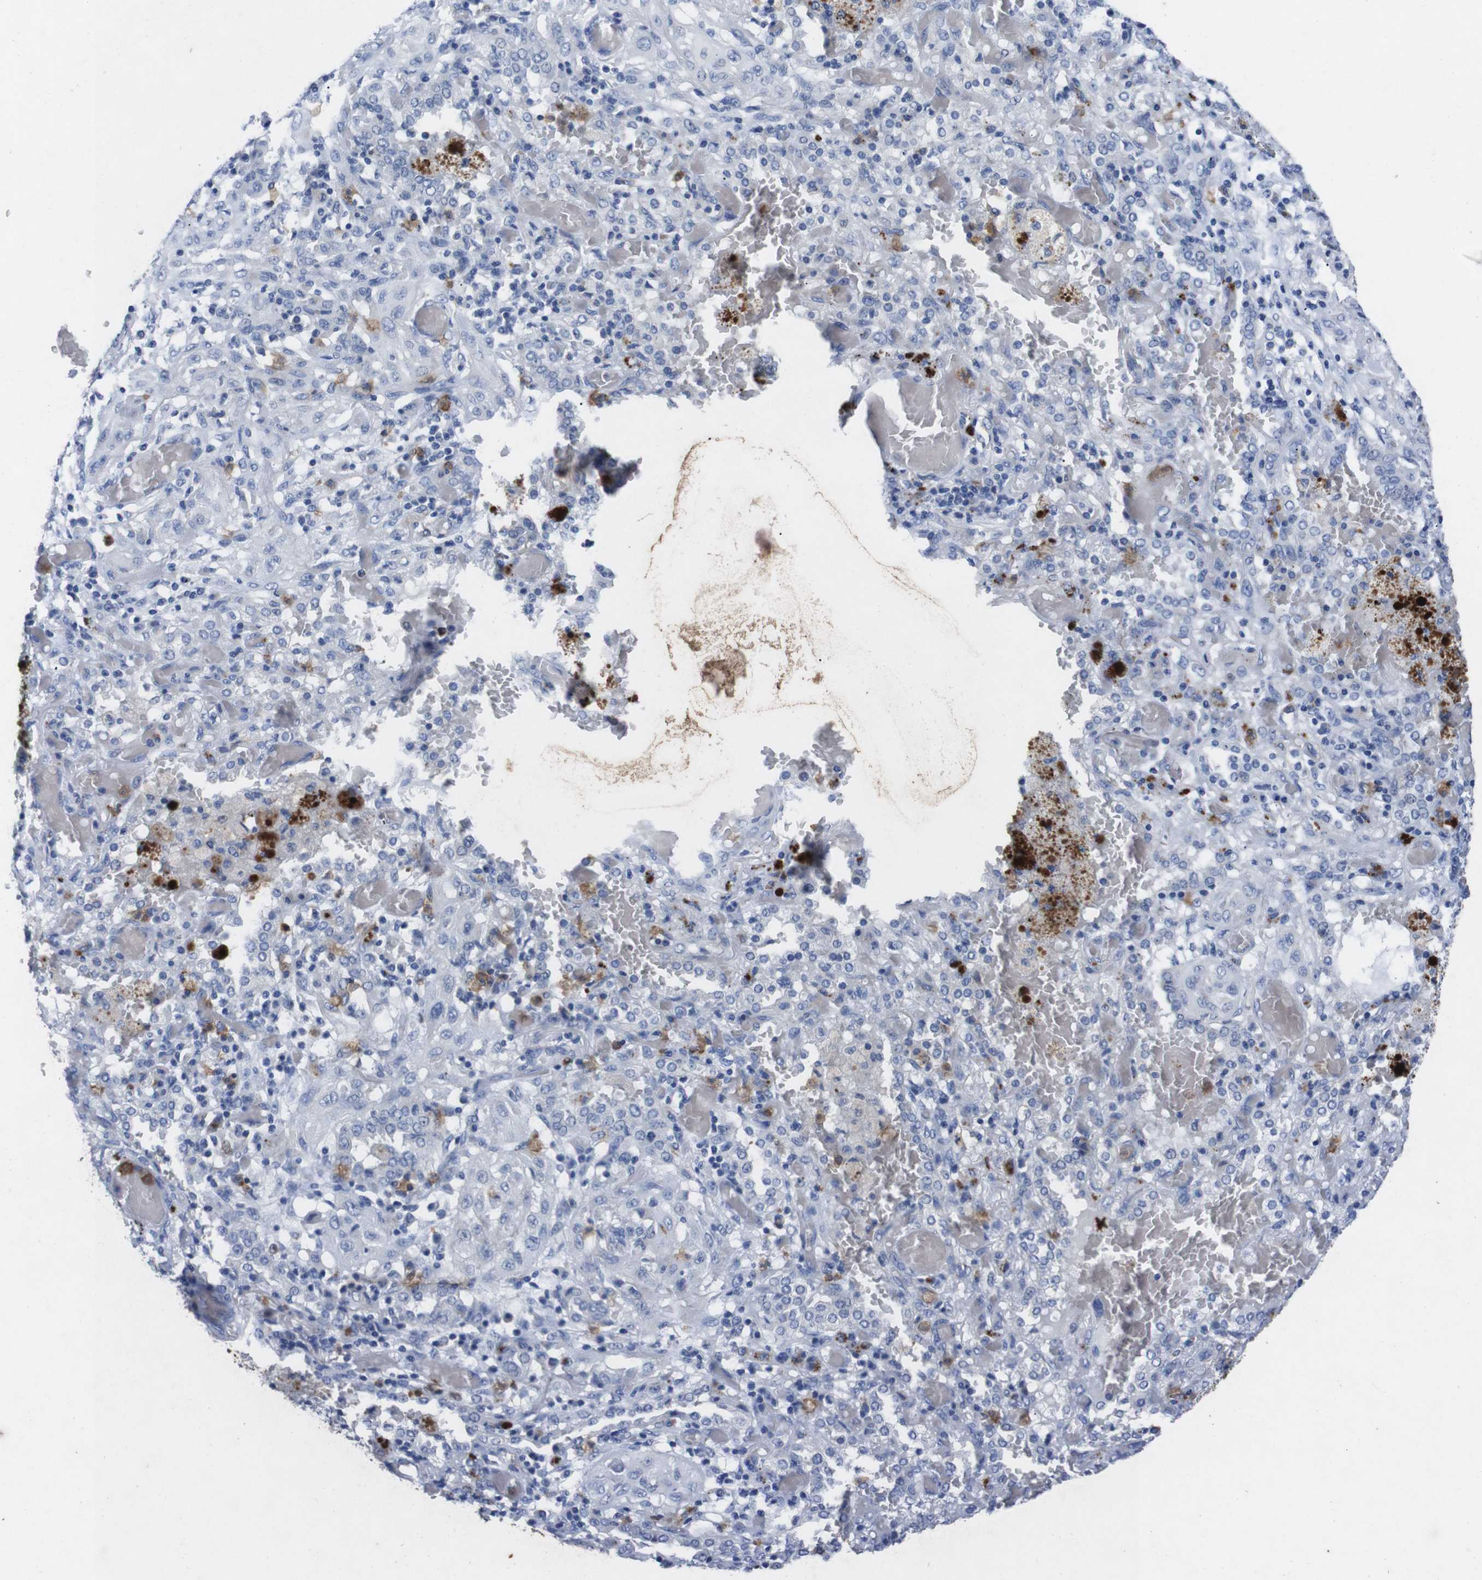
{"staining": {"intensity": "negative", "quantity": "none", "location": "none"}, "tissue": "lung cancer", "cell_type": "Tumor cells", "image_type": "cancer", "snomed": [{"axis": "morphology", "description": "Squamous cell carcinoma, NOS"}, {"axis": "topography", "description": "Lung"}], "caption": "Protein analysis of lung cancer reveals no significant expression in tumor cells.", "gene": "GJB2", "patient": {"sex": "female", "age": 47}}